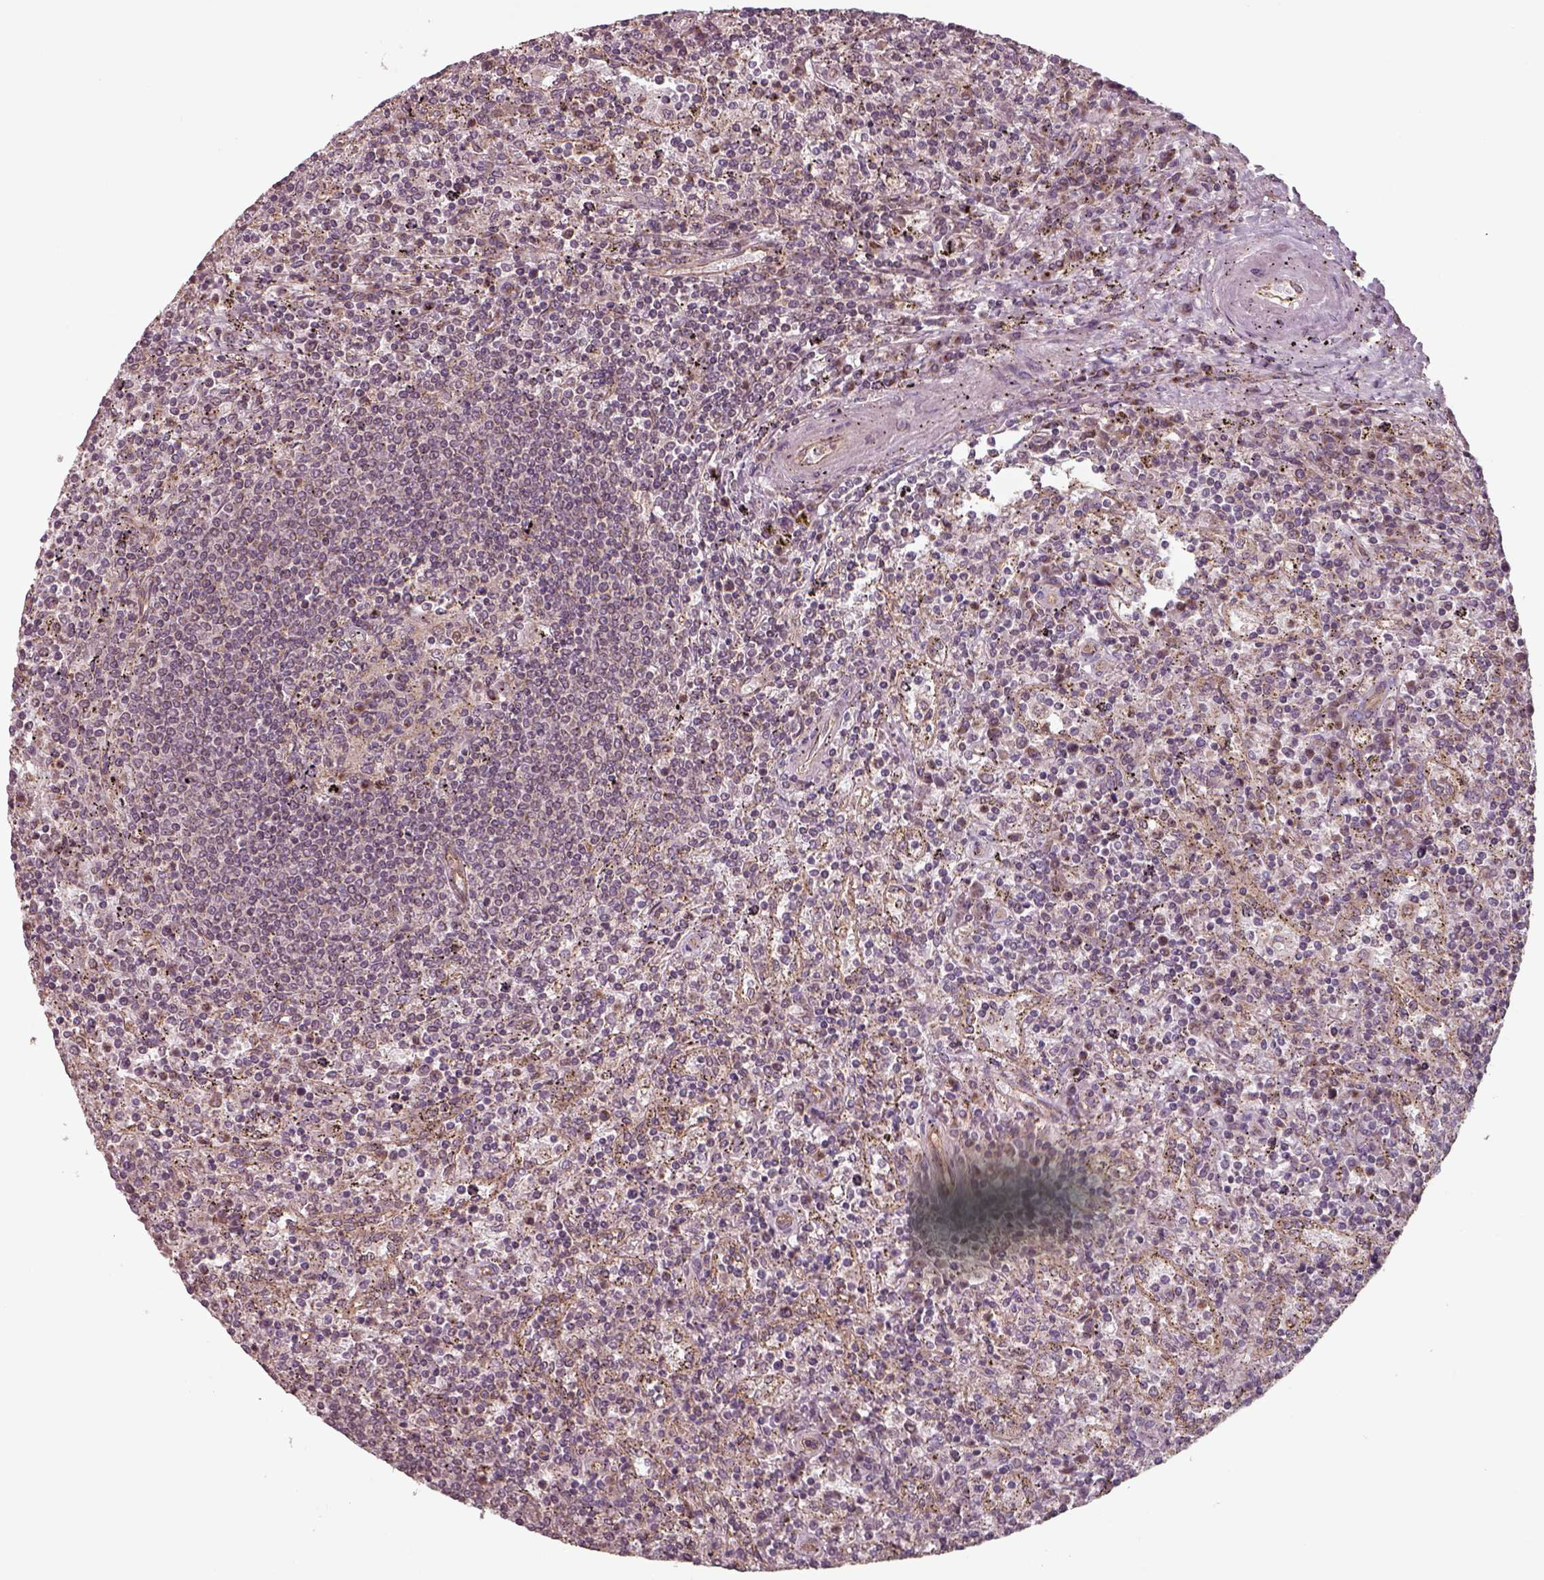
{"staining": {"intensity": "negative", "quantity": "none", "location": "none"}, "tissue": "lymphoma", "cell_type": "Tumor cells", "image_type": "cancer", "snomed": [{"axis": "morphology", "description": "Malignant lymphoma, non-Hodgkin's type, Low grade"}, {"axis": "topography", "description": "Spleen"}], "caption": "Protein analysis of lymphoma exhibits no significant staining in tumor cells. The staining was performed using DAB (3,3'-diaminobenzidine) to visualize the protein expression in brown, while the nuclei were stained in blue with hematoxylin (Magnification: 20x).", "gene": "CHMP3", "patient": {"sex": "male", "age": 62}}